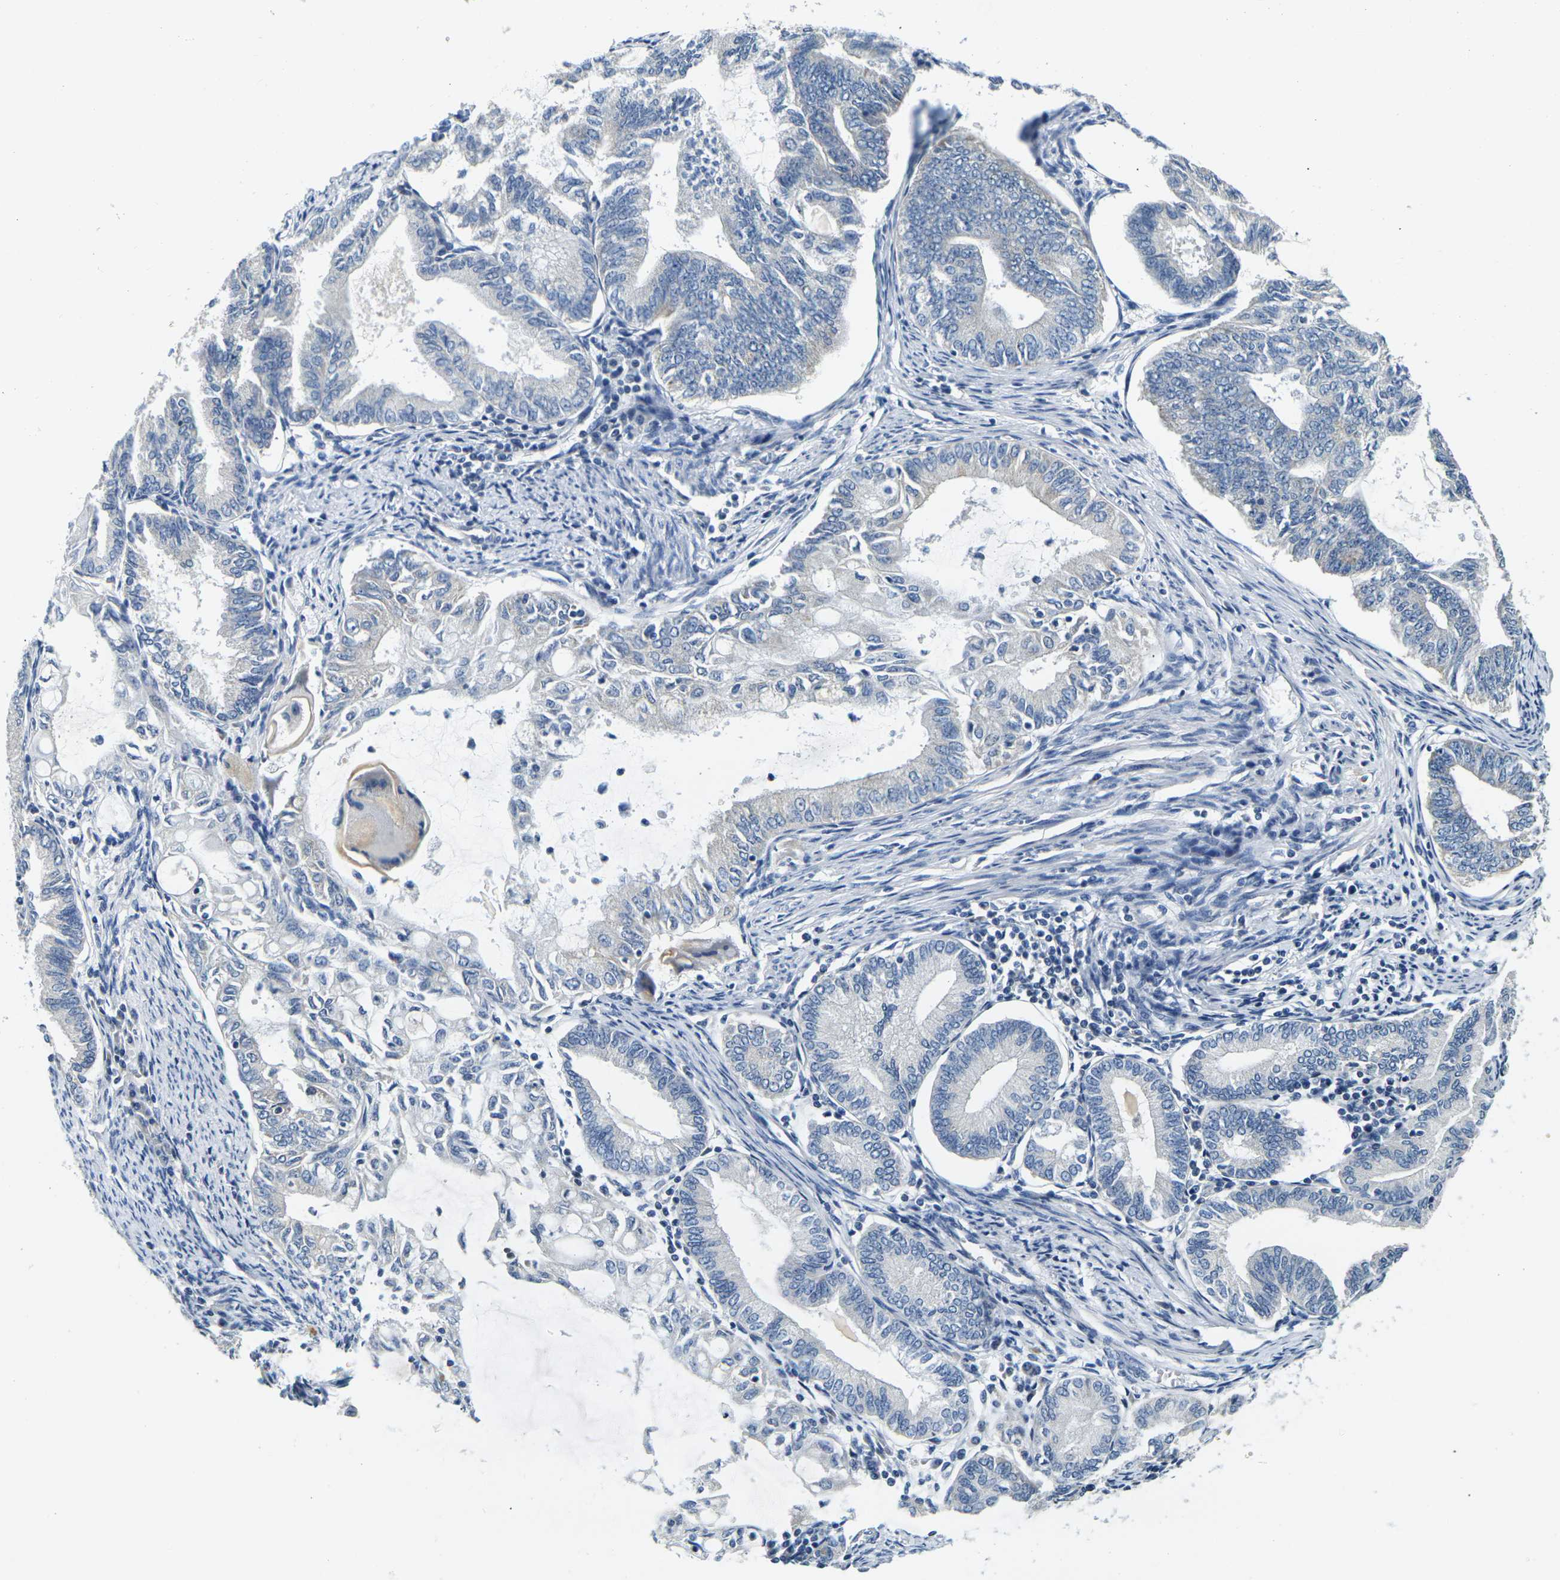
{"staining": {"intensity": "negative", "quantity": "none", "location": "none"}, "tissue": "endometrial cancer", "cell_type": "Tumor cells", "image_type": "cancer", "snomed": [{"axis": "morphology", "description": "Adenocarcinoma, NOS"}, {"axis": "topography", "description": "Endometrium"}], "caption": "Immunohistochemistry (IHC) of adenocarcinoma (endometrial) reveals no staining in tumor cells. Brightfield microscopy of immunohistochemistry stained with DAB (brown) and hematoxylin (blue), captured at high magnification.", "gene": "SHISAL2B", "patient": {"sex": "female", "age": 86}}